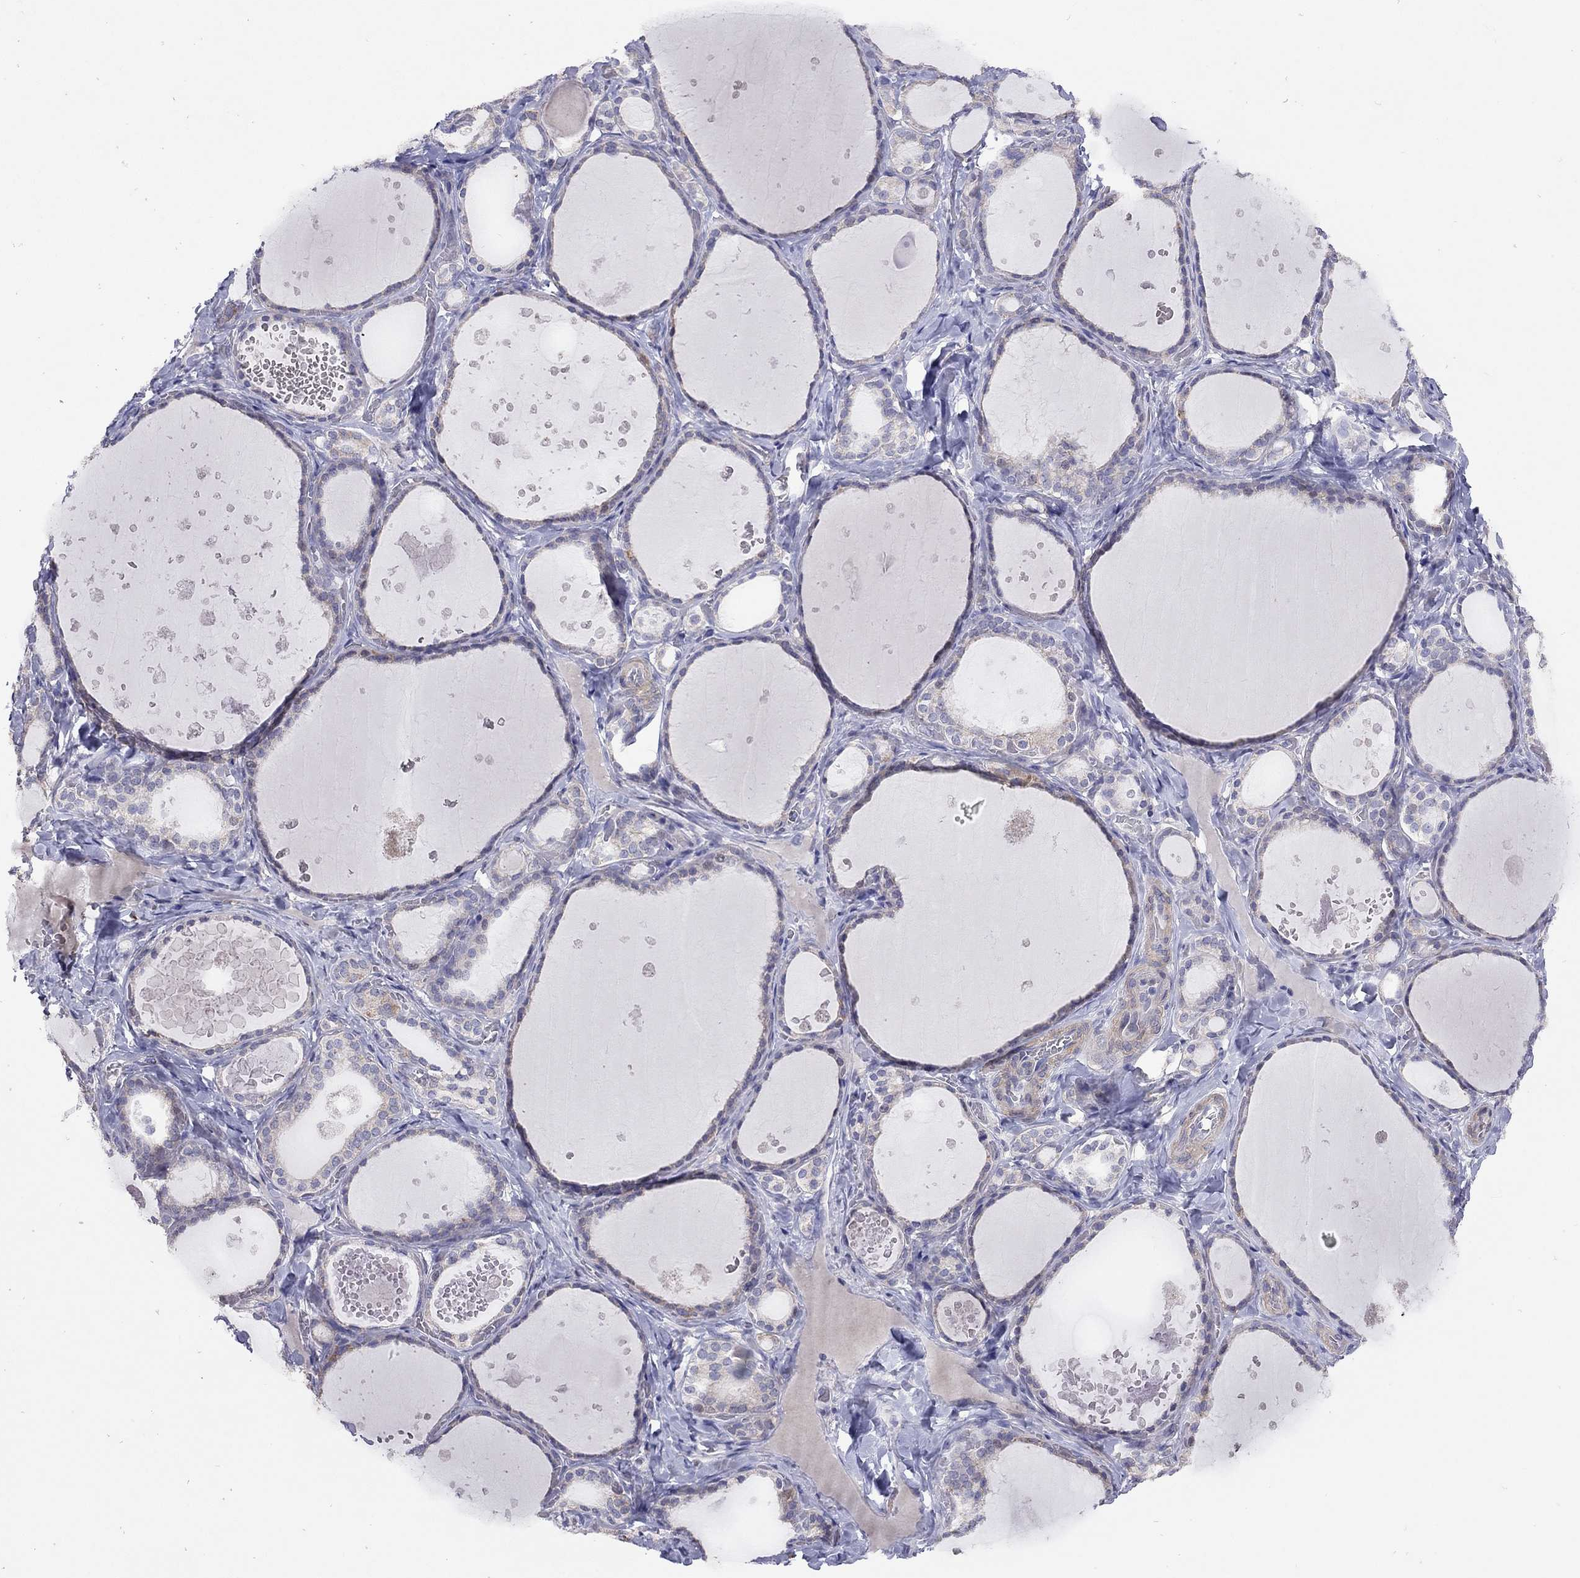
{"staining": {"intensity": "negative", "quantity": "none", "location": "none"}, "tissue": "thyroid gland", "cell_type": "Glandular cells", "image_type": "normal", "snomed": [{"axis": "morphology", "description": "Normal tissue, NOS"}, {"axis": "topography", "description": "Thyroid gland"}], "caption": "This is an IHC micrograph of benign thyroid gland. There is no staining in glandular cells.", "gene": "SYTL2", "patient": {"sex": "female", "age": 56}}